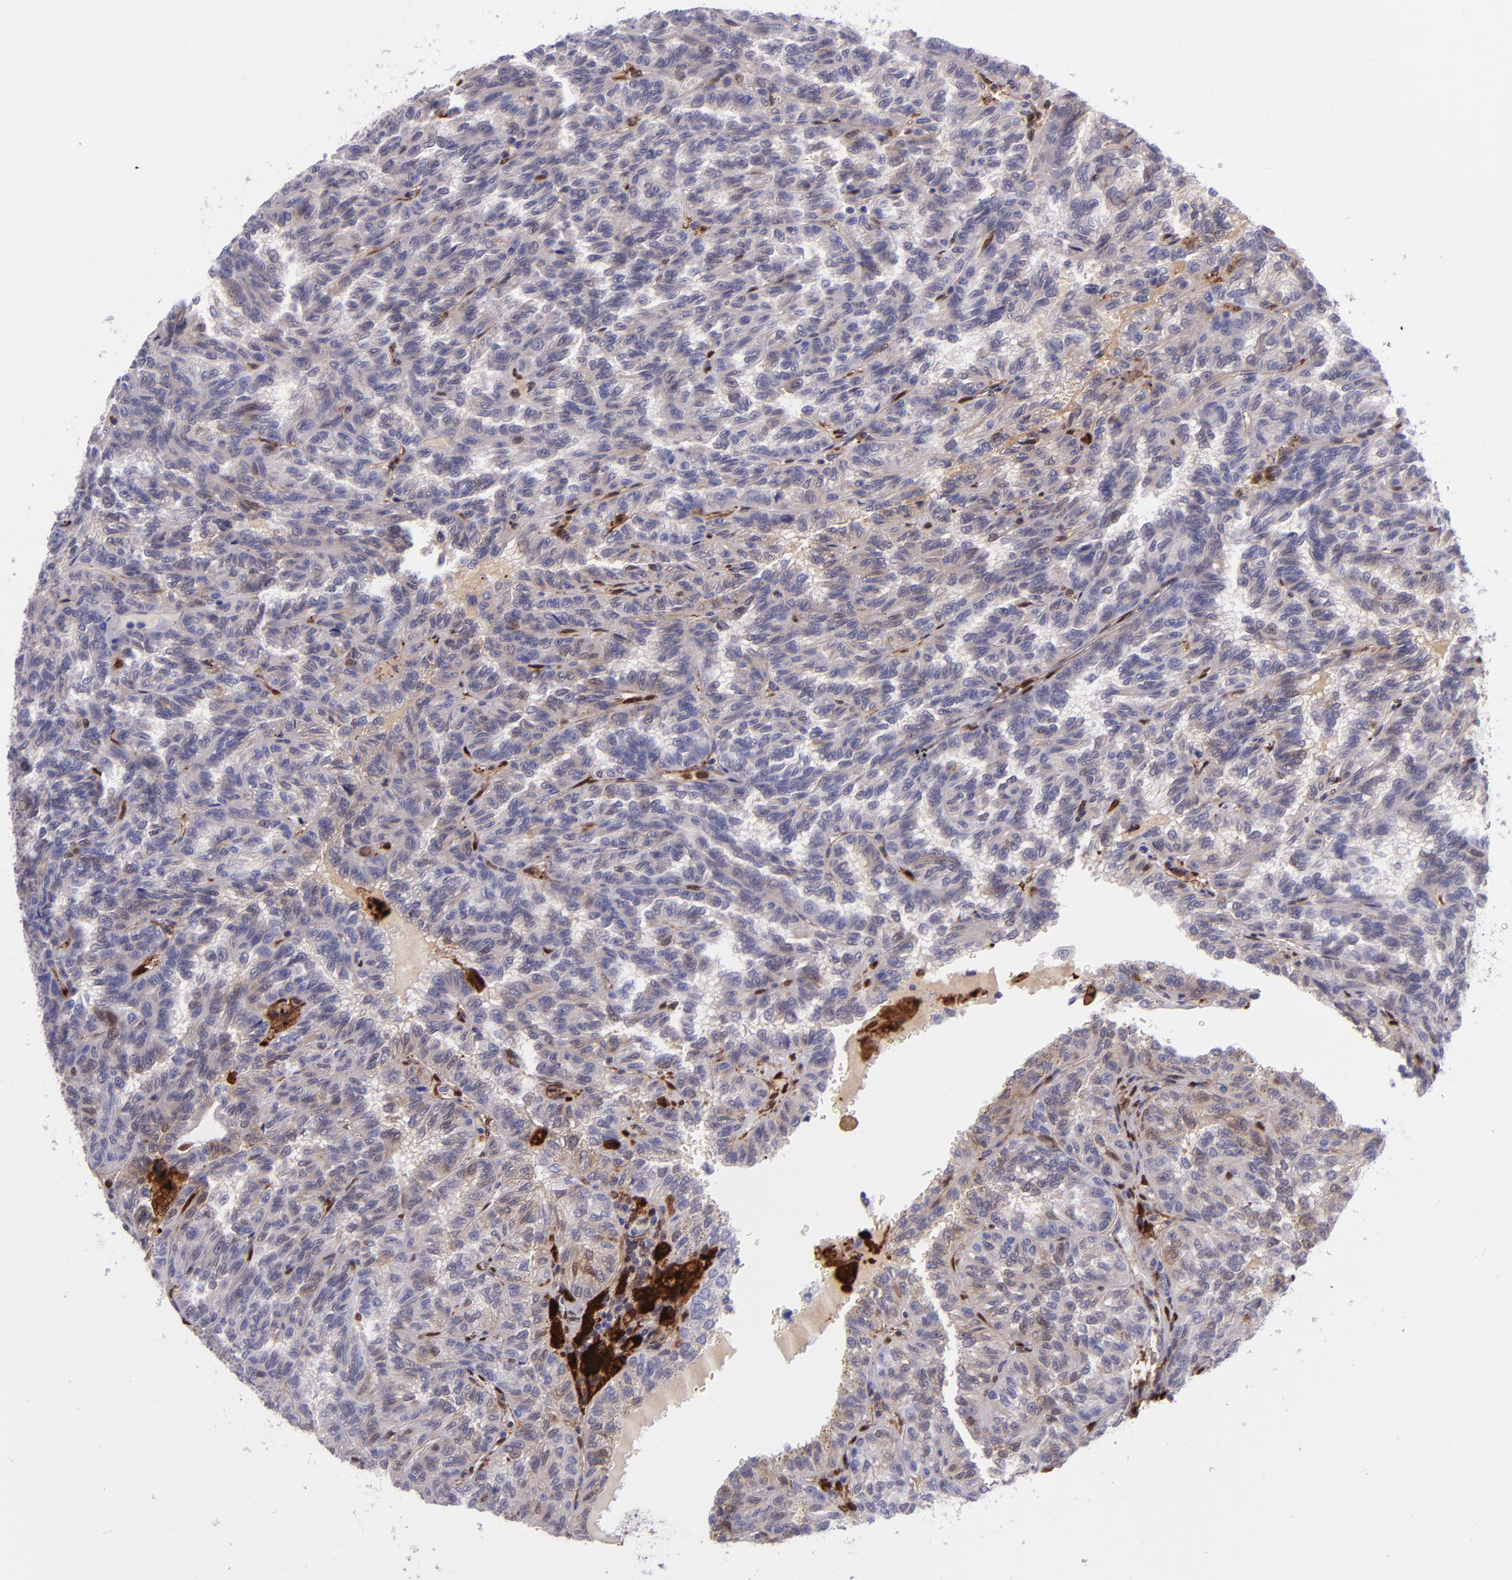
{"staining": {"intensity": "weak", "quantity": "<25%", "location": "cytoplasmic/membranous,nuclear"}, "tissue": "renal cancer", "cell_type": "Tumor cells", "image_type": "cancer", "snomed": [{"axis": "morphology", "description": "Inflammation, NOS"}, {"axis": "morphology", "description": "Adenocarcinoma, NOS"}, {"axis": "topography", "description": "Kidney"}], "caption": "This is a photomicrograph of immunohistochemistry staining of renal adenocarcinoma, which shows no staining in tumor cells.", "gene": "LGALS1", "patient": {"sex": "male", "age": 68}}